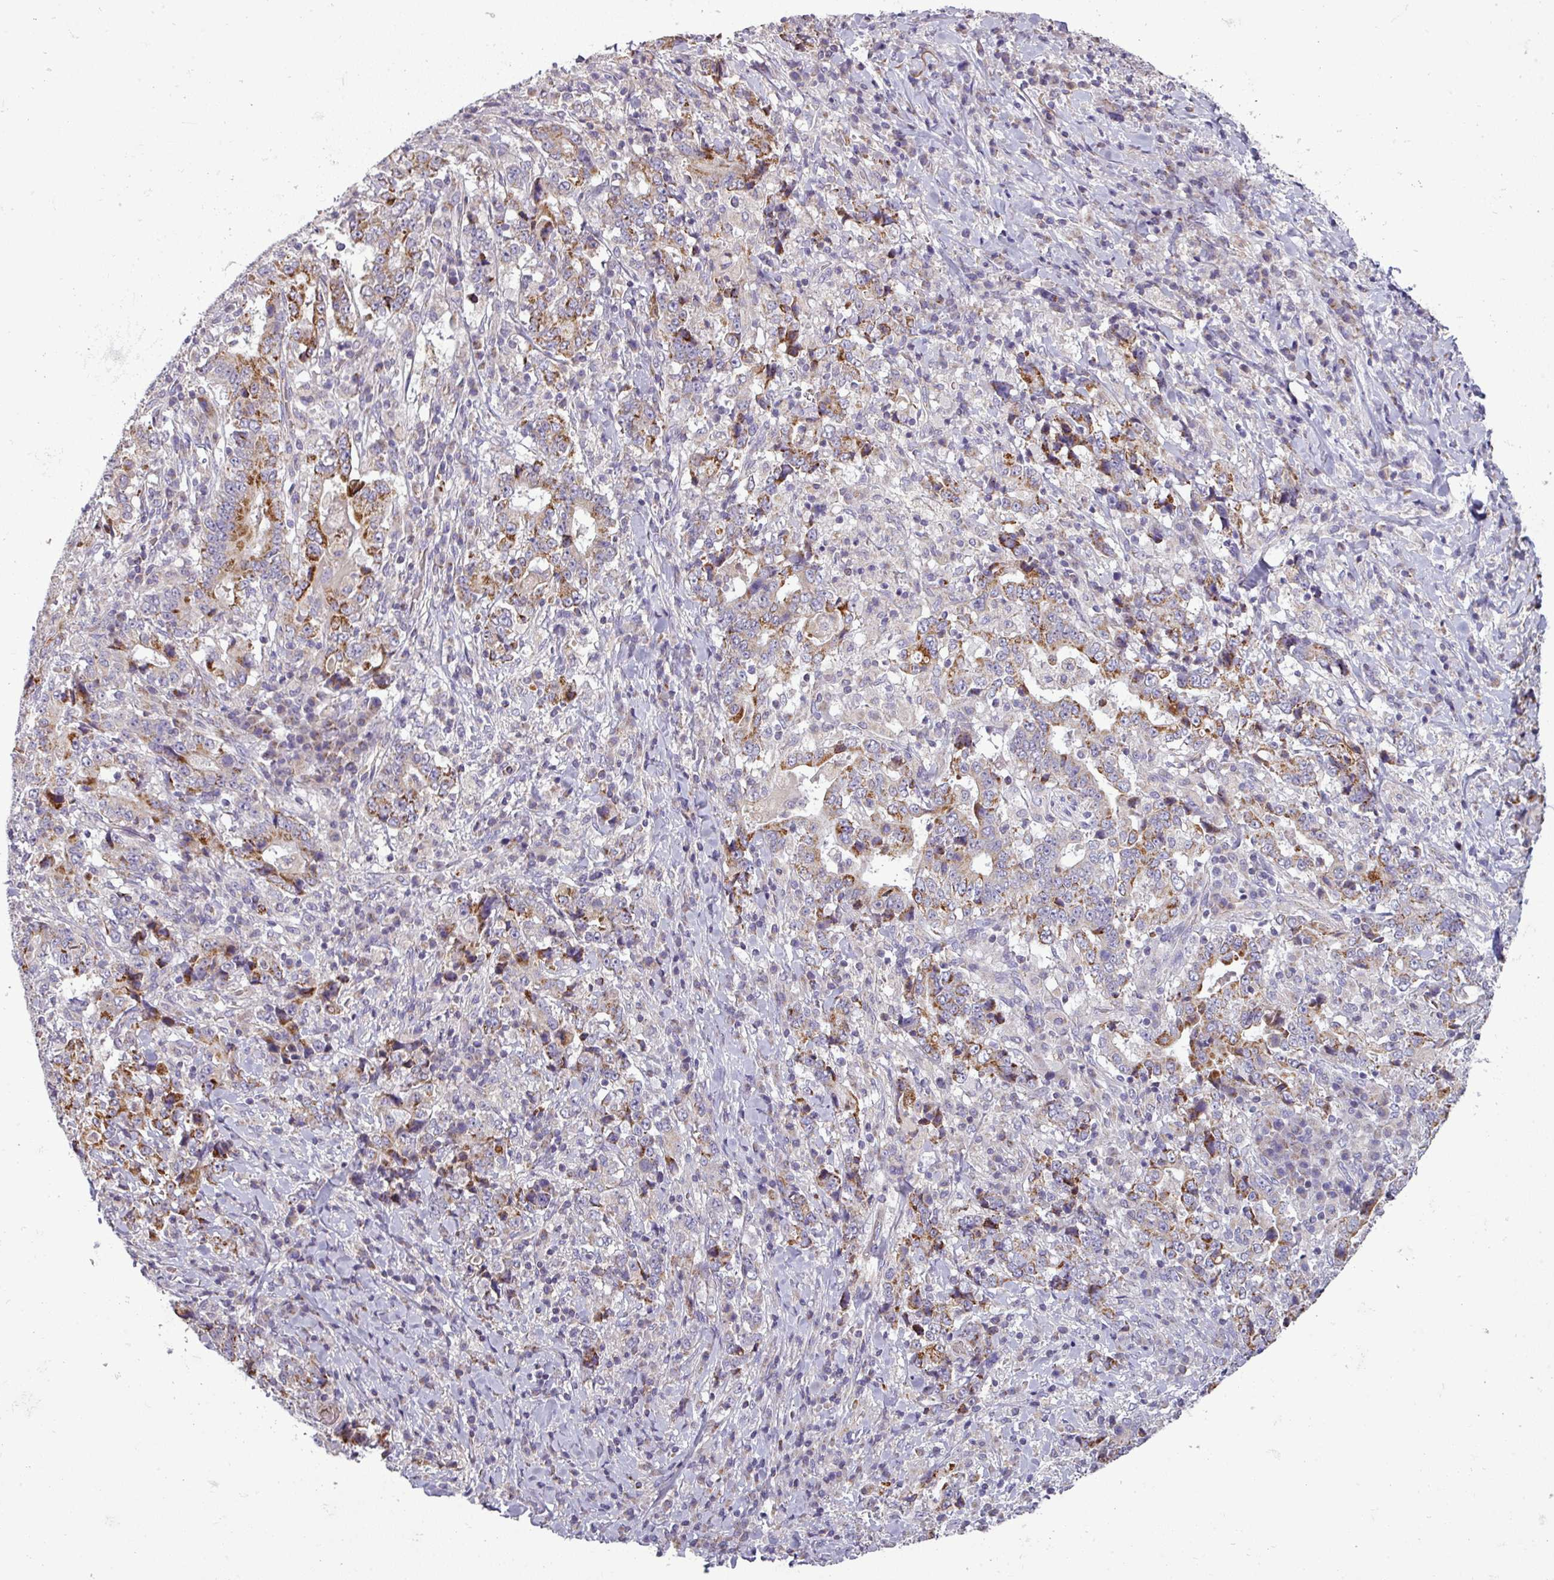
{"staining": {"intensity": "moderate", "quantity": ">75%", "location": "cytoplasmic/membranous"}, "tissue": "stomach cancer", "cell_type": "Tumor cells", "image_type": "cancer", "snomed": [{"axis": "morphology", "description": "Normal tissue, NOS"}, {"axis": "morphology", "description": "Adenocarcinoma, NOS"}, {"axis": "topography", "description": "Stomach, upper"}, {"axis": "topography", "description": "Stomach"}], "caption": "Protein expression analysis of stomach cancer (adenocarcinoma) displays moderate cytoplasmic/membranous staining in approximately >75% of tumor cells.", "gene": "PNMA6A", "patient": {"sex": "male", "age": 59}}